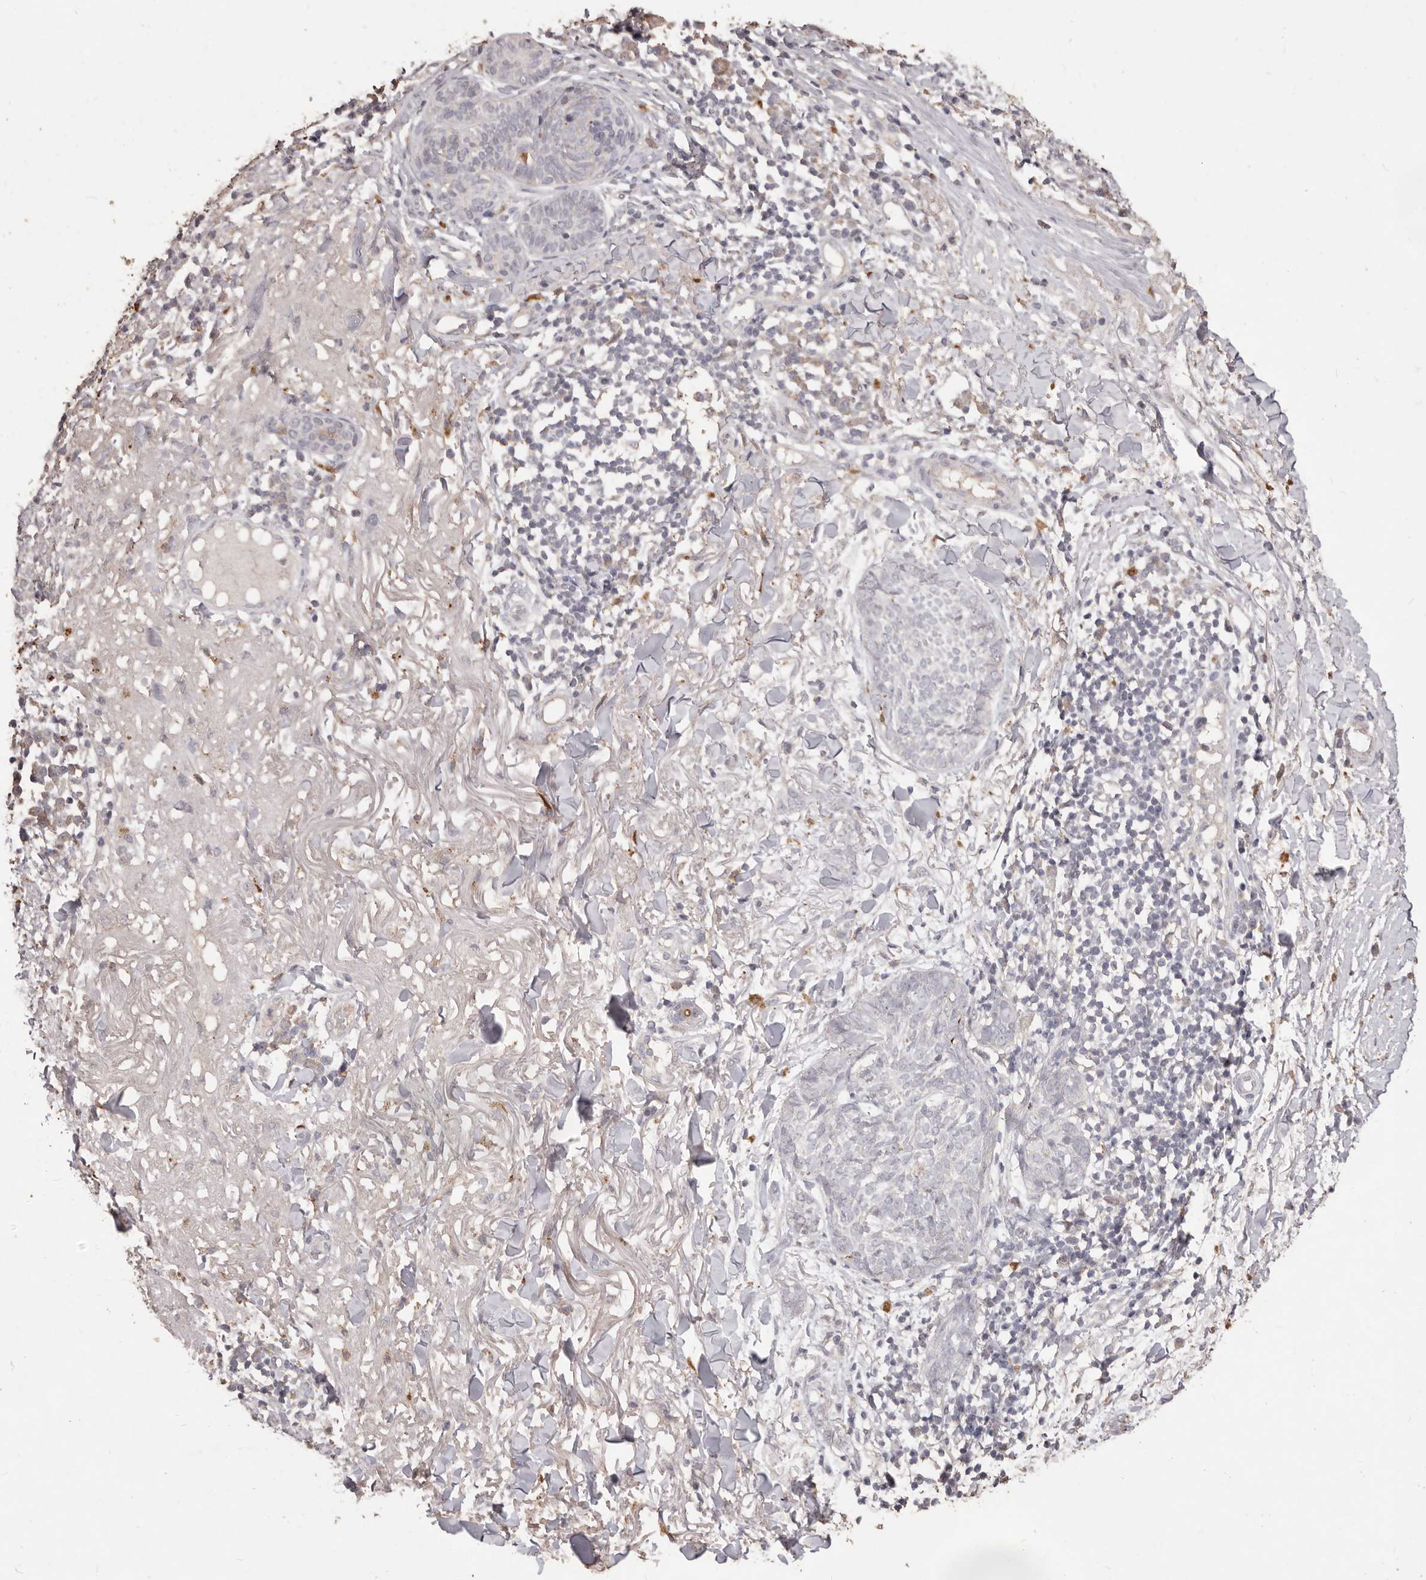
{"staining": {"intensity": "negative", "quantity": "none", "location": "none"}, "tissue": "skin cancer", "cell_type": "Tumor cells", "image_type": "cancer", "snomed": [{"axis": "morphology", "description": "Basal cell carcinoma"}, {"axis": "topography", "description": "Skin"}], "caption": "Immunohistochemistry (IHC) of human basal cell carcinoma (skin) shows no expression in tumor cells.", "gene": "PRSS27", "patient": {"sex": "male", "age": 85}}